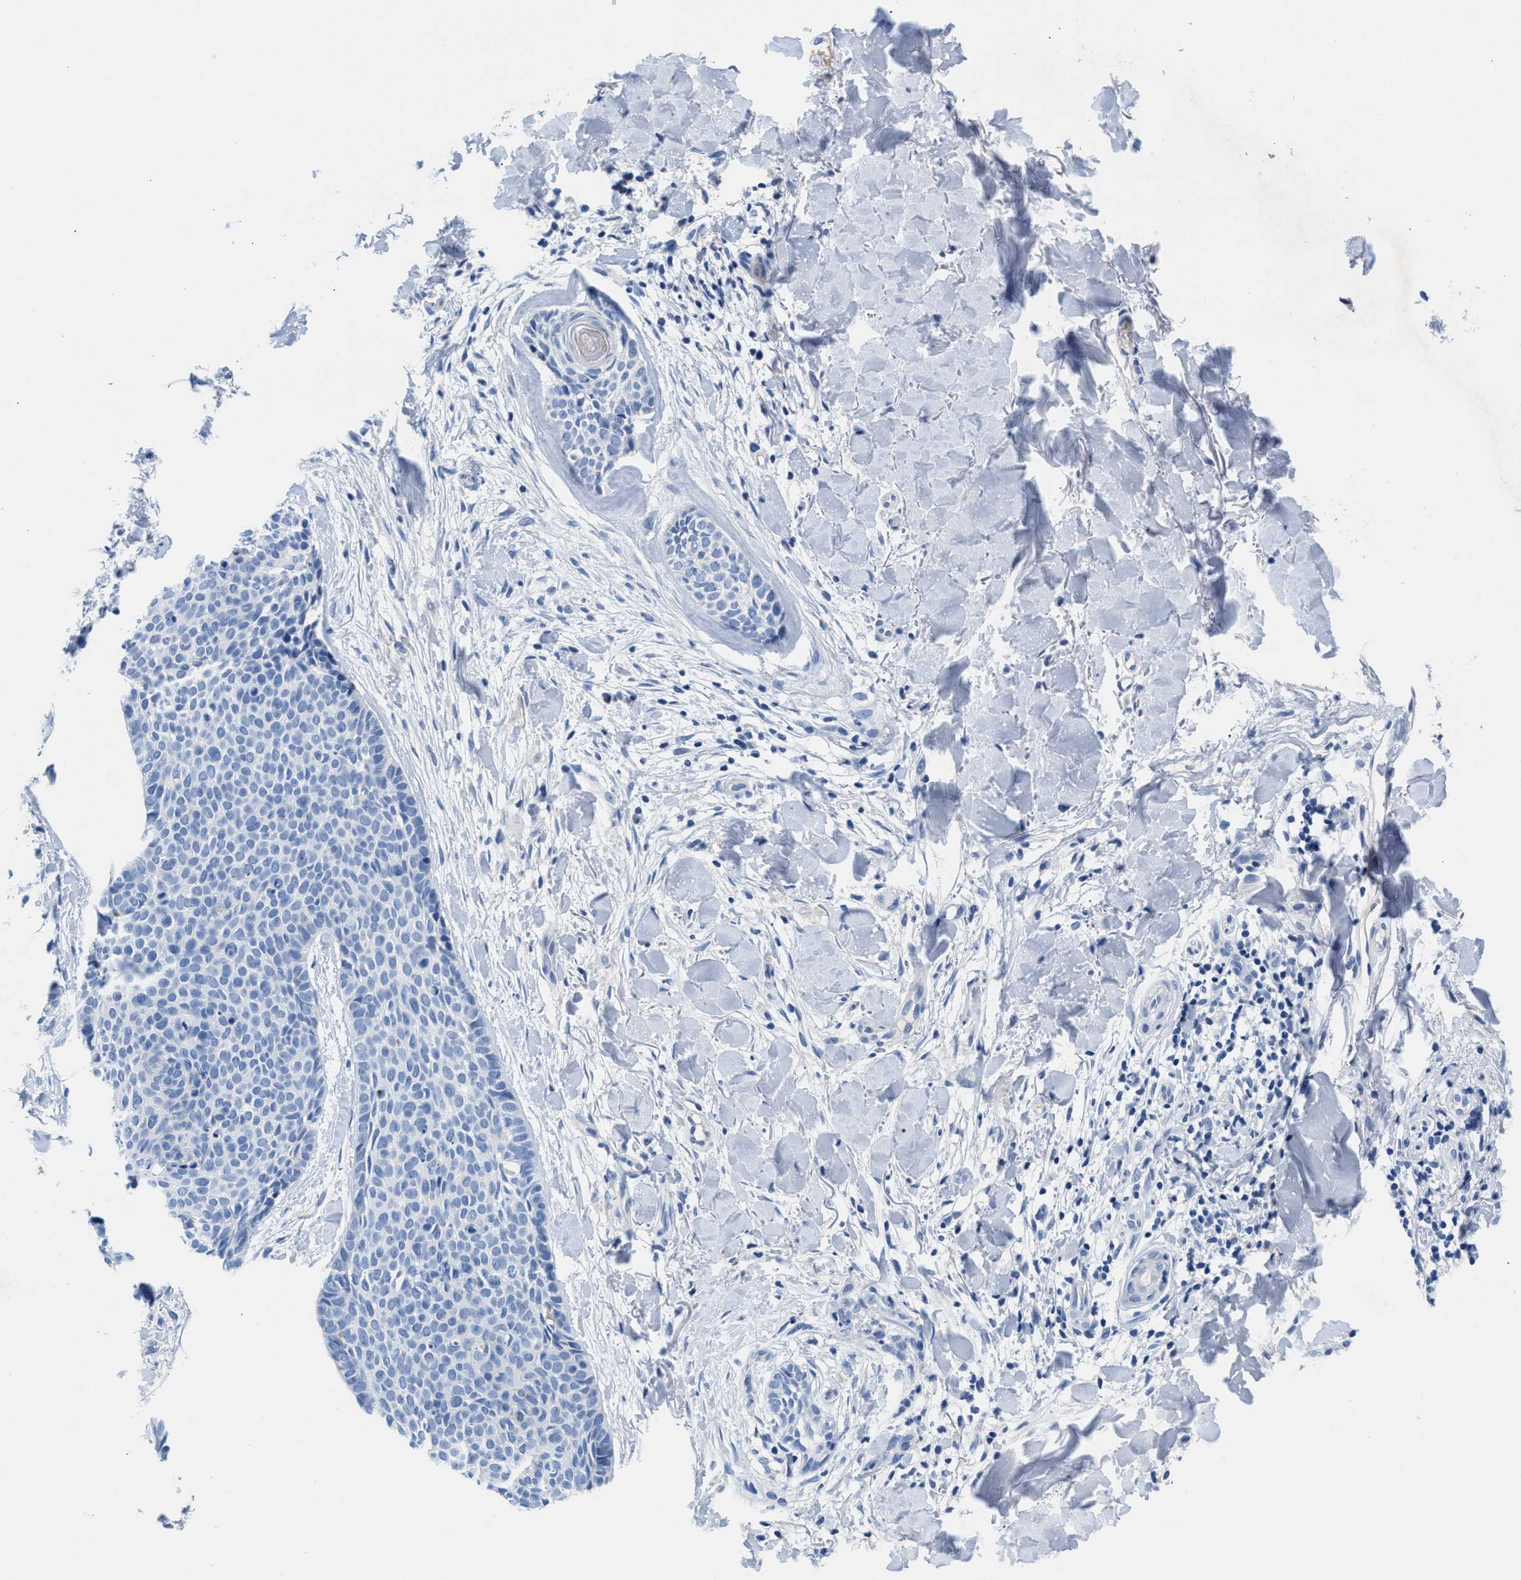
{"staining": {"intensity": "negative", "quantity": "none", "location": "none"}, "tissue": "skin cancer", "cell_type": "Tumor cells", "image_type": "cancer", "snomed": [{"axis": "morphology", "description": "Normal tissue, NOS"}, {"axis": "morphology", "description": "Basal cell carcinoma"}, {"axis": "topography", "description": "Skin"}], "caption": "IHC photomicrograph of neoplastic tissue: skin cancer stained with DAB (3,3'-diaminobenzidine) demonstrates no significant protein expression in tumor cells.", "gene": "SLFN13", "patient": {"sex": "male", "age": 67}}